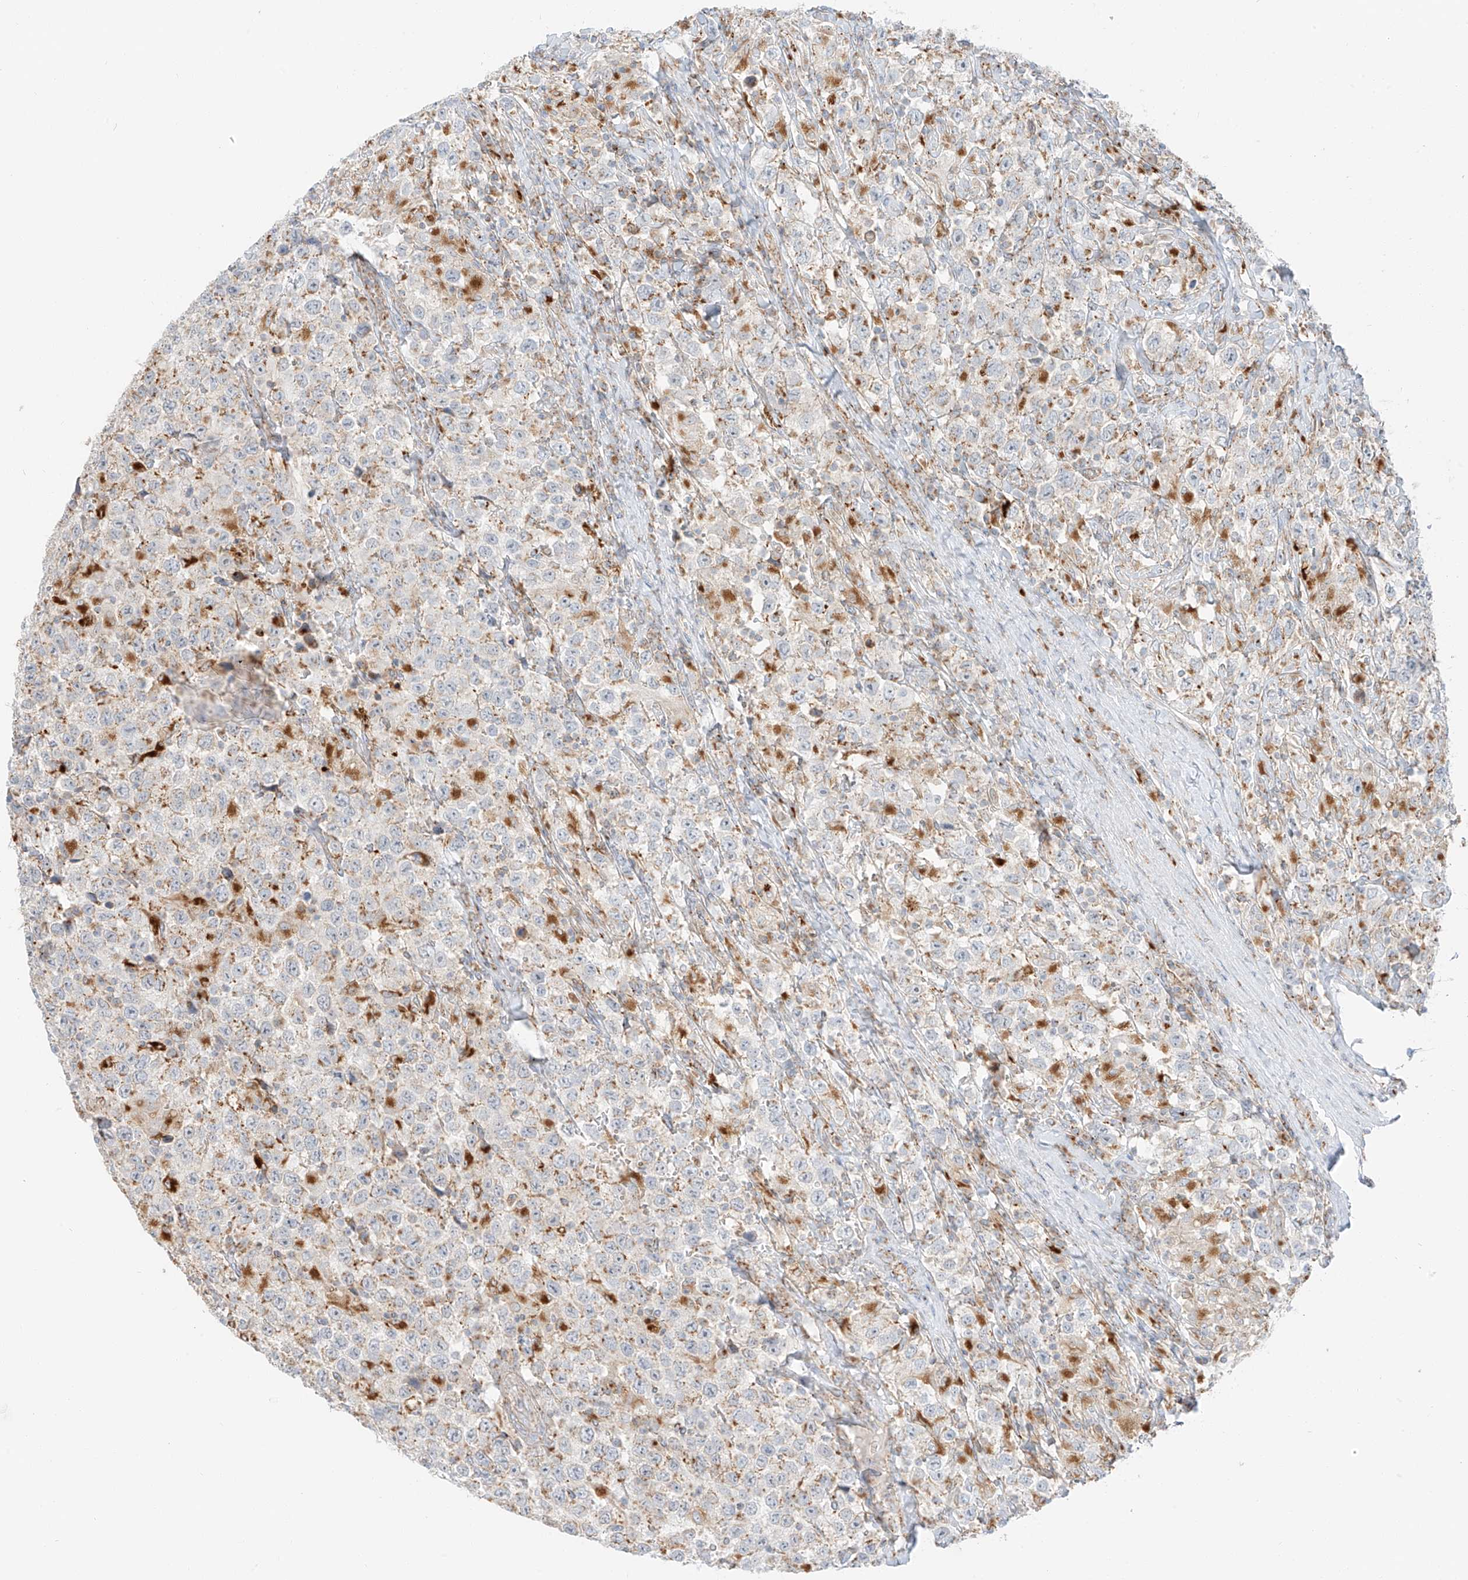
{"staining": {"intensity": "moderate", "quantity": "25%-75%", "location": "cytoplasmic/membranous"}, "tissue": "testis cancer", "cell_type": "Tumor cells", "image_type": "cancer", "snomed": [{"axis": "morphology", "description": "Seminoma, NOS"}, {"axis": "topography", "description": "Testis"}], "caption": "Brown immunohistochemical staining in human seminoma (testis) shows moderate cytoplasmic/membranous positivity in about 25%-75% of tumor cells.", "gene": "SLC35F6", "patient": {"sex": "male", "age": 41}}